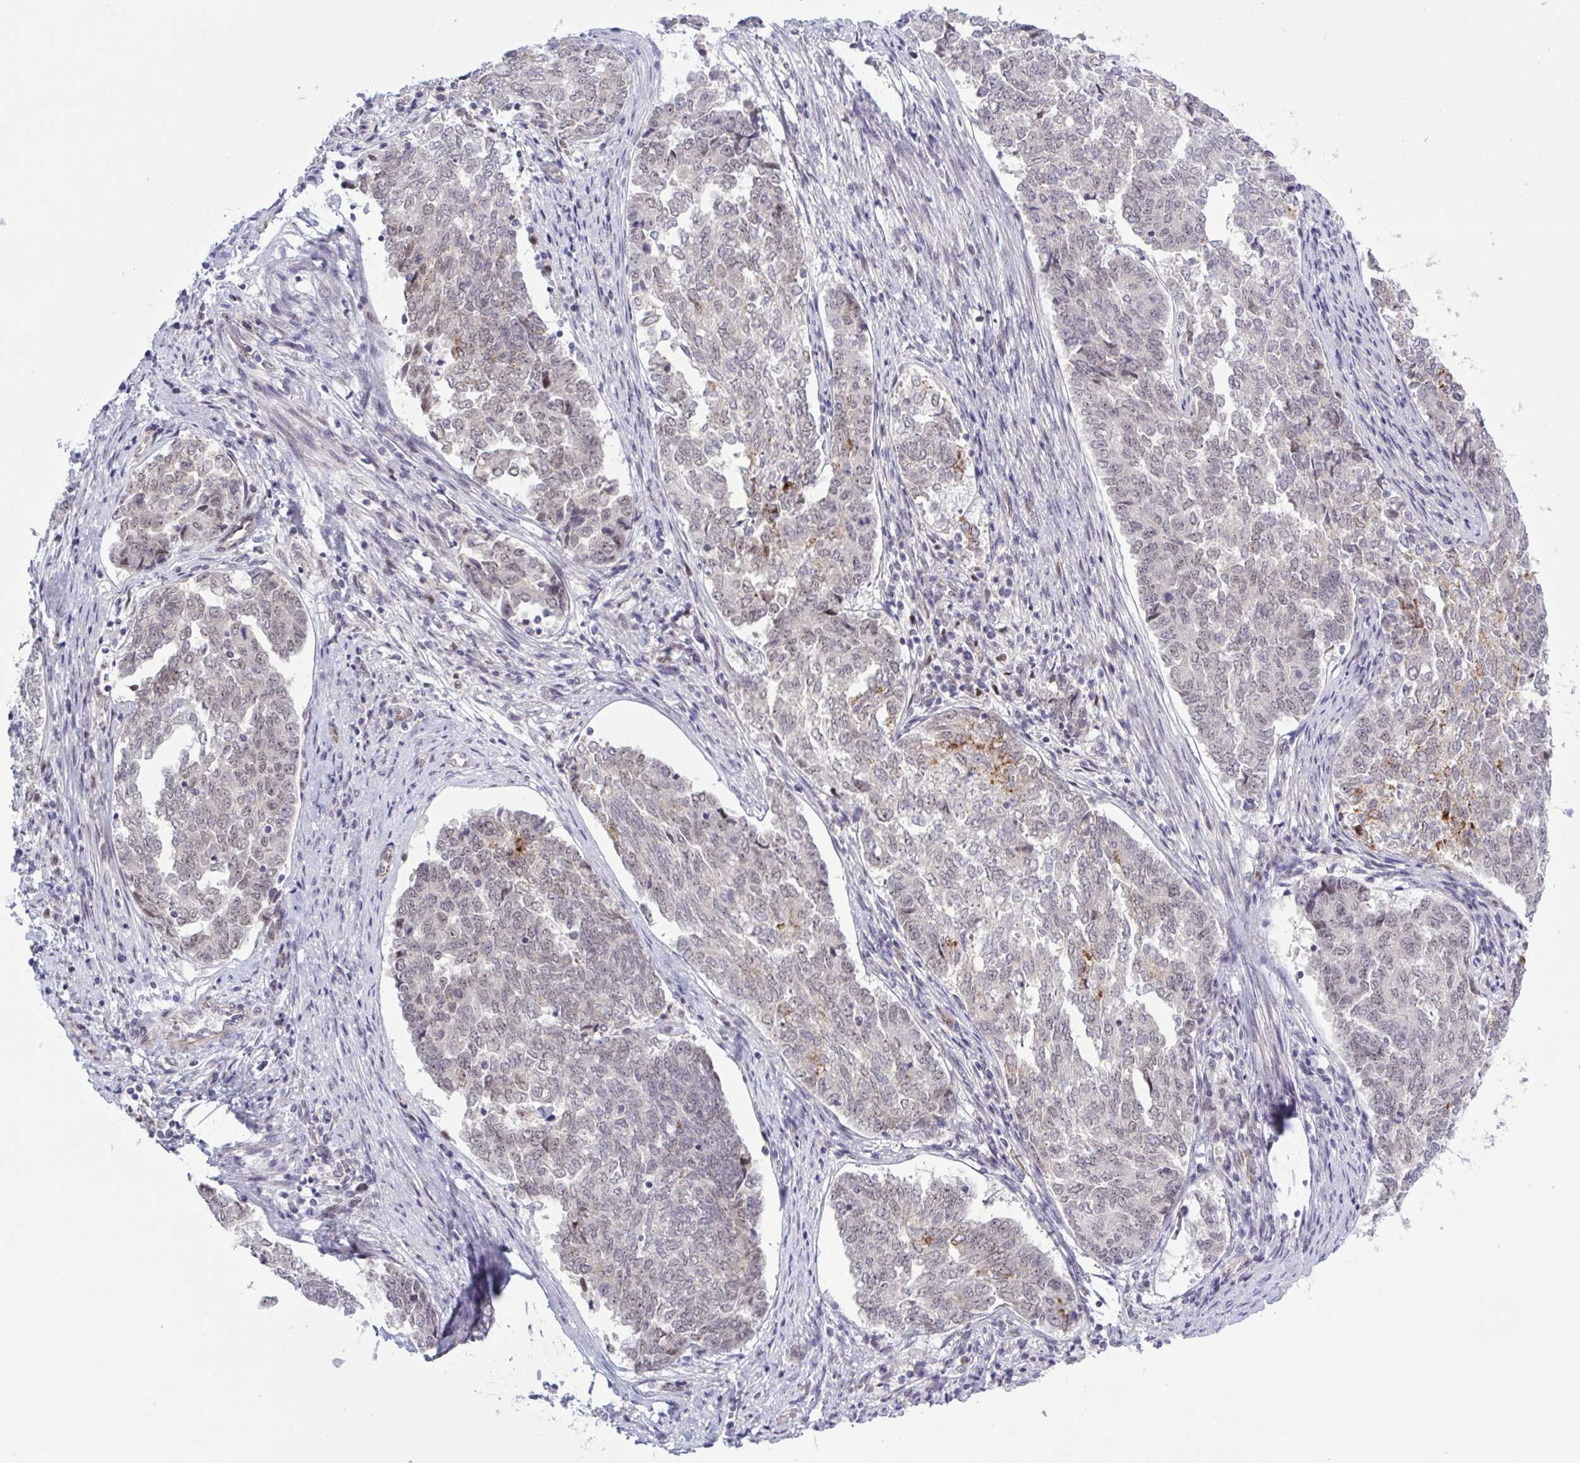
{"staining": {"intensity": "moderate", "quantity": "<25%", "location": "cytoplasmic/membranous,nuclear"}, "tissue": "endometrial cancer", "cell_type": "Tumor cells", "image_type": "cancer", "snomed": [{"axis": "morphology", "description": "Adenocarcinoma, NOS"}, {"axis": "topography", "description": "Endometrium"}], "caption": "Protein expression analysis of human endometrial adenocarcinoma reveals moderate cytoplasmic/membranous and nuclear positivity in about <25% of tumor cells.", "gene": "PRMT6", "patient": {"sex": "female", "age": 80}}